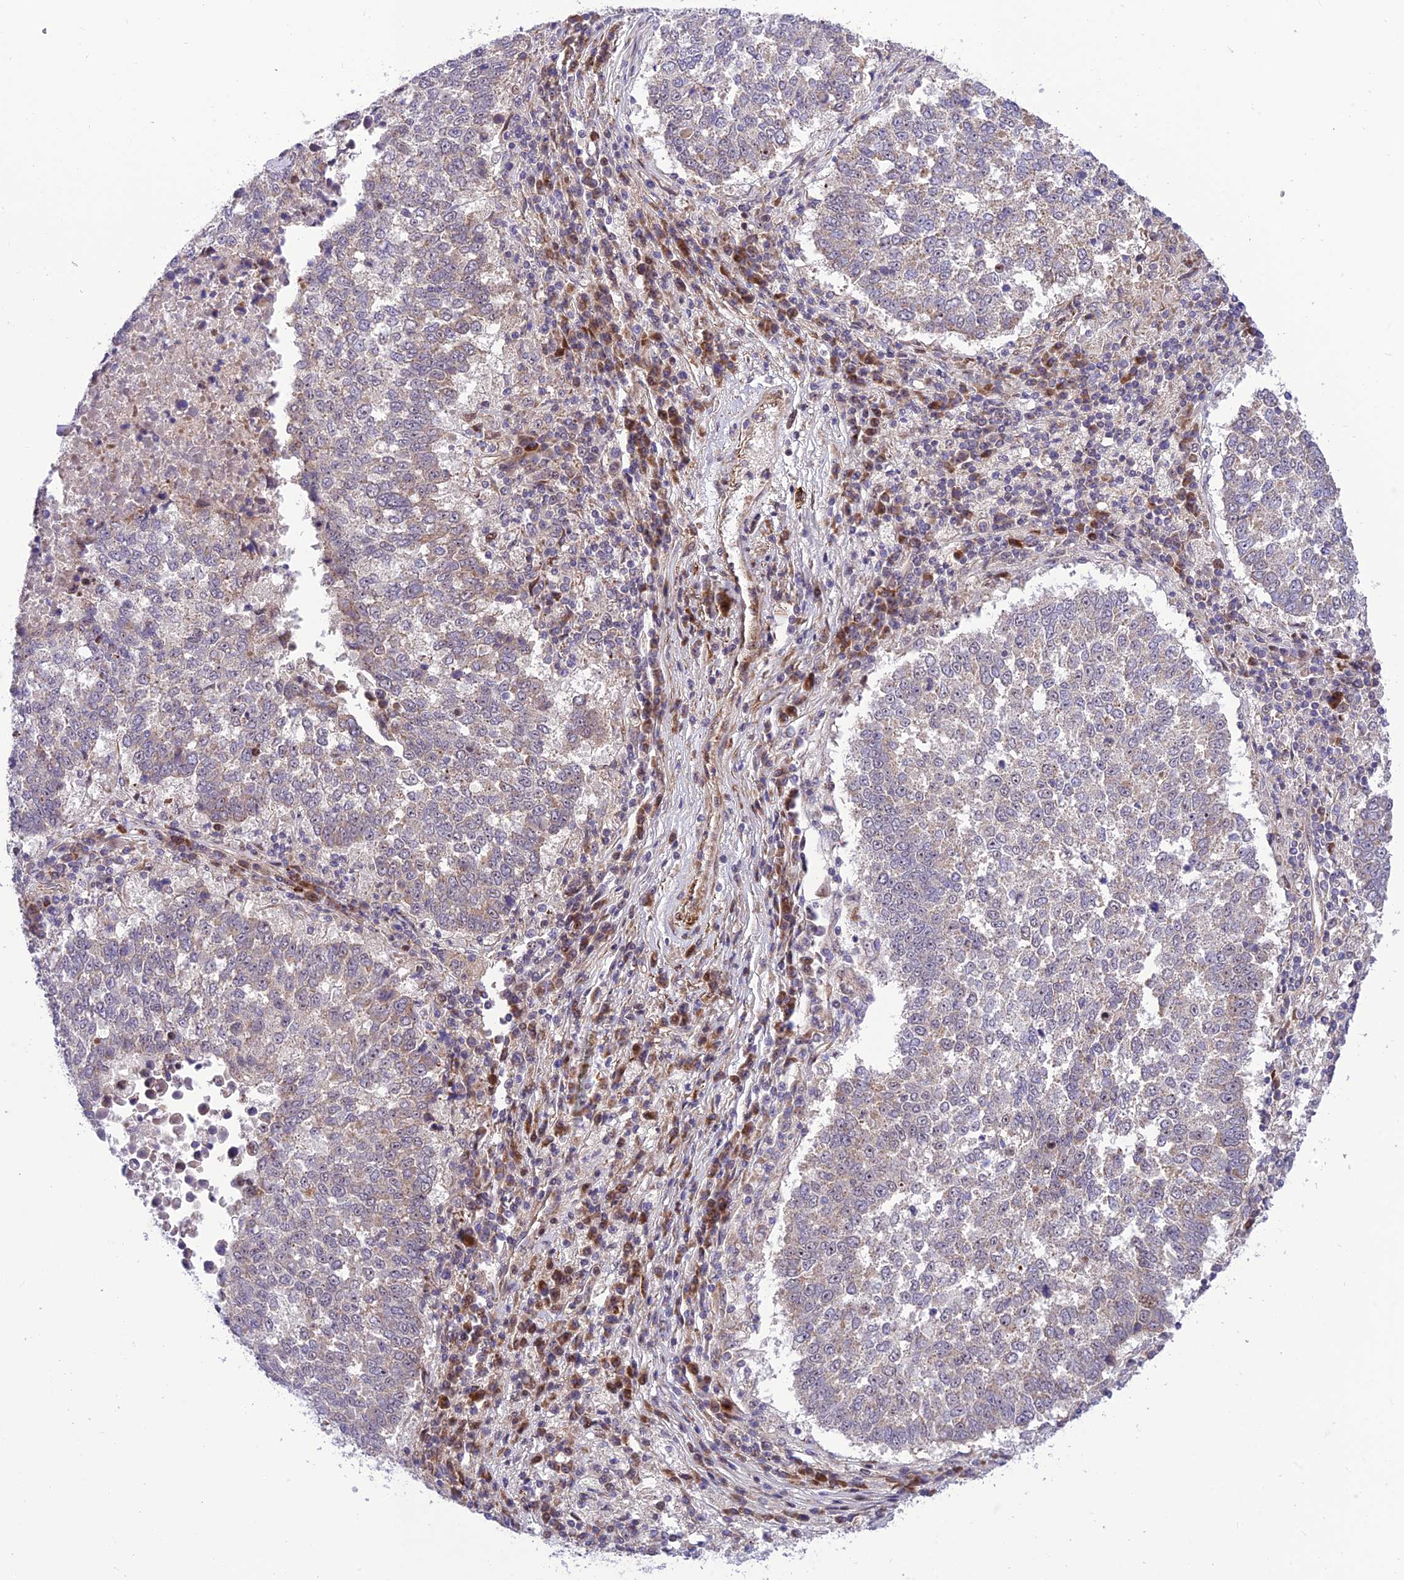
{"staining": {"intensity": "weak", "quantity": "25%-75%", "location": "cytoplasmic/membranous"}, "tissue": "lung cancer", "cell_type": "Tumor cells", "image_type": "cancer", "snomed": [{"axis": "morphology", "description": "Squamous cell carcinoma, NOS"}, {"axis": "topography", "description": "Lung"}], "caption": "Human squamous cell carcinoma (lung) stained with a protein marker shows weak staining in tumor cells.", "gene": "KBTBD7", "patient": {"sex": "male", "age": 73}}